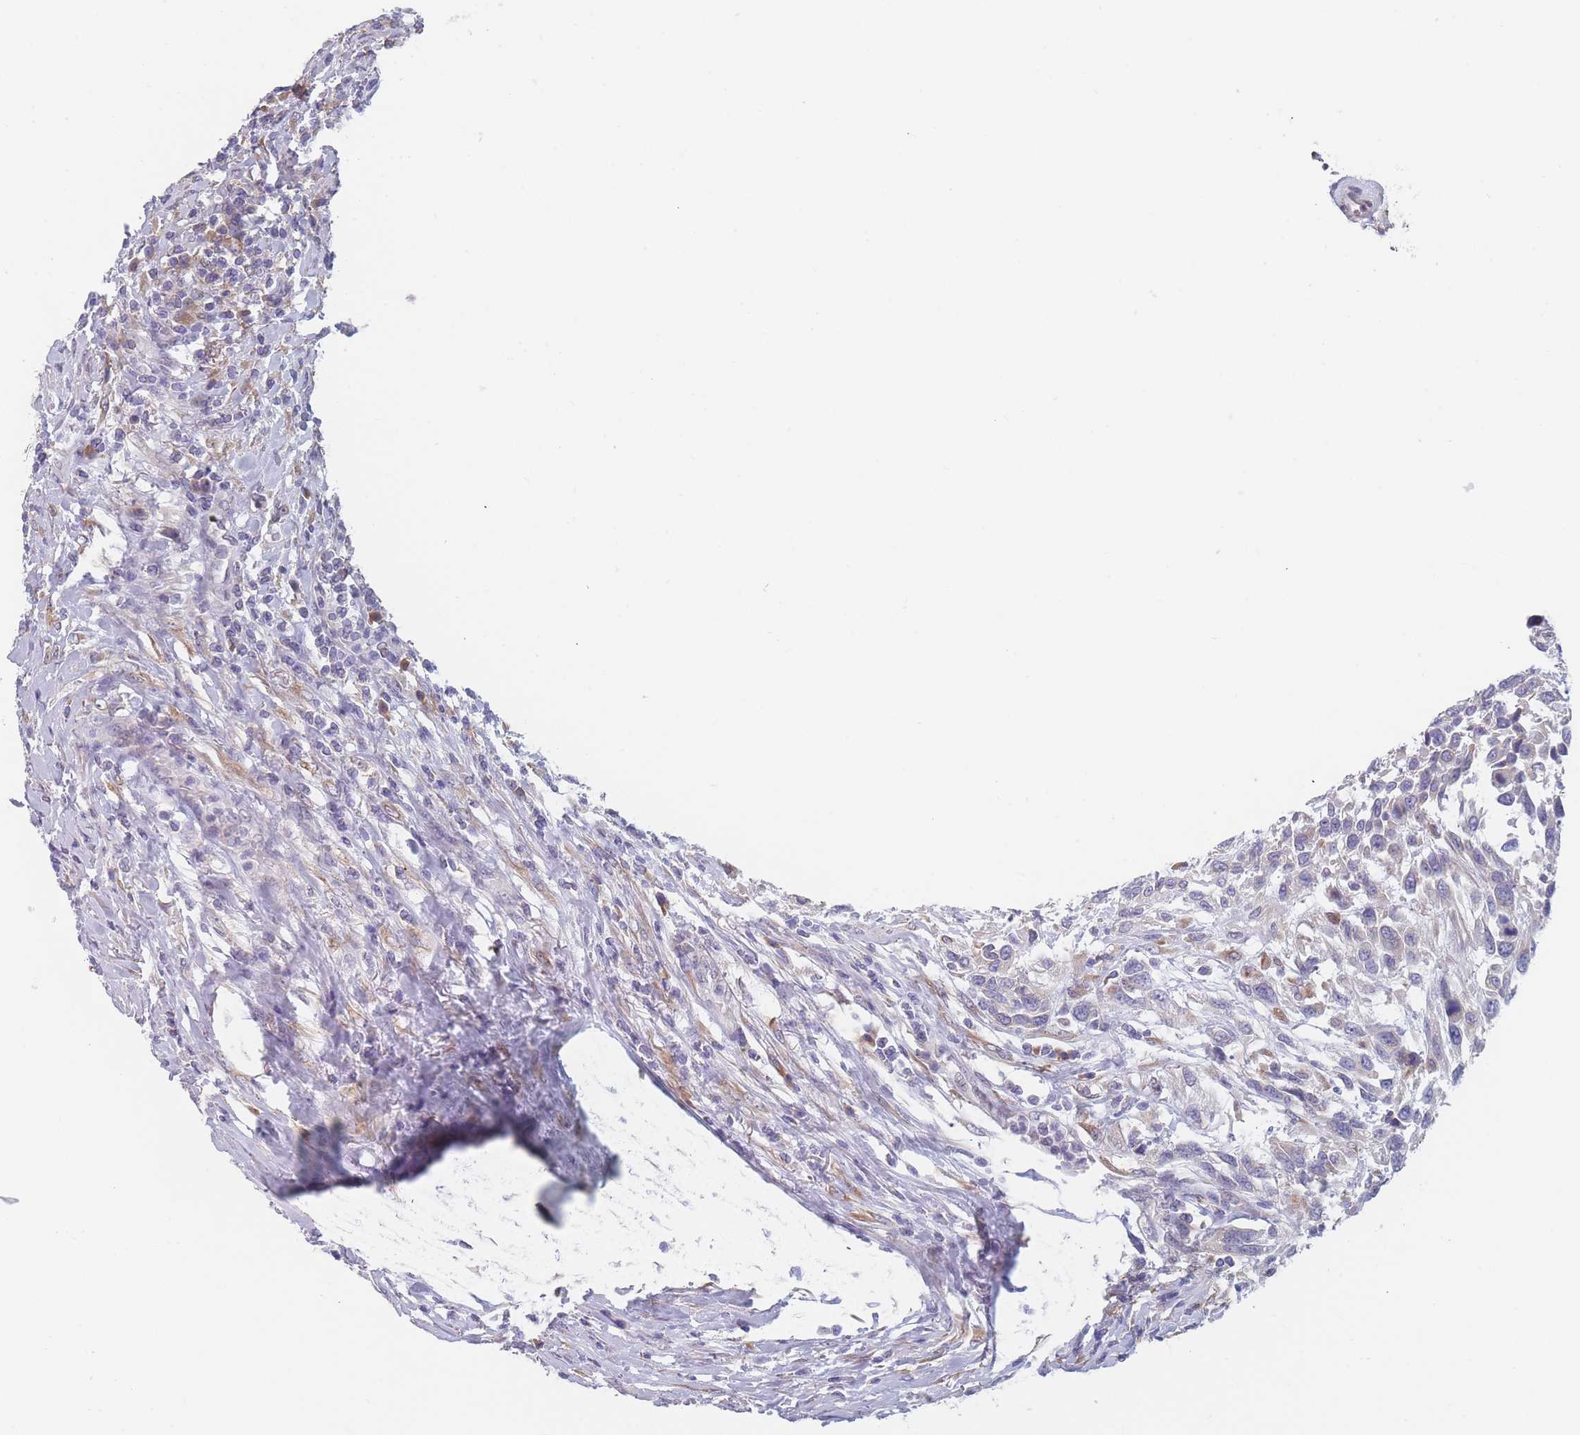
{"staining": {"intensity": "weak", "quantity": "<25%", "location": "cytoplasmic/membranous"}, "tissue": "urothelial cancer", "cell_type": "Tumor cells", "image_type": "cancer", "snomed": [{"axis": "morphology", "description": "Urothelial carcinoma, High grade"}, {"axis": "topography", "description": "Urinary bladder"}], "caption": "The immunohistochemistry photomicrograph has no significant expression in tumor cells of high-grade urothelial carcinoma tissue.", "gene": "TMED10", "patient": {"sex": "female", "age": 70}}